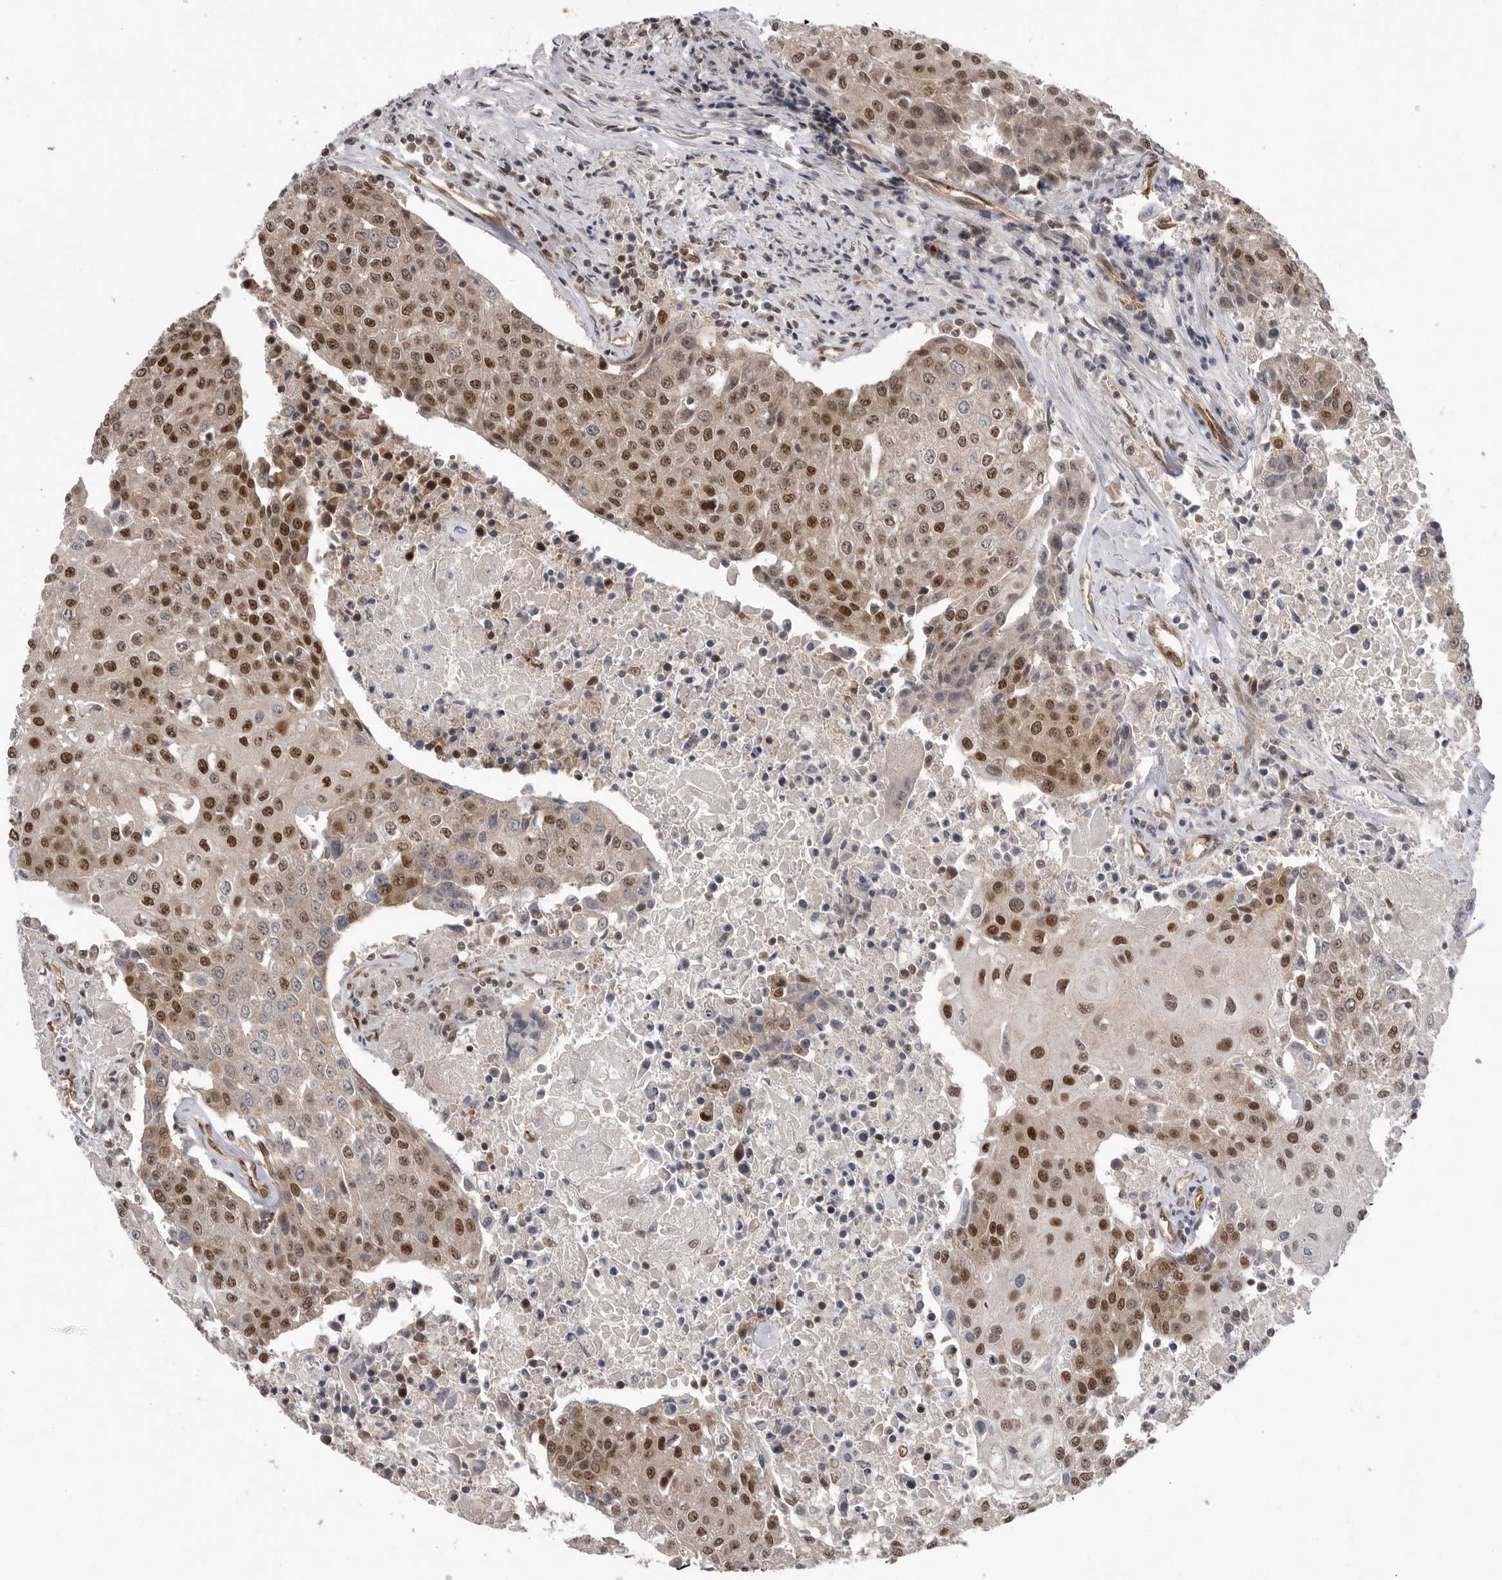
{"staining": {"intensity": "moderate", "quantity": ">75%", "location": "nuclear"}, "tissue": "urothelial cancer", "cell_type": "Tumor cells", "image_type": "cancer", "snomed": [{"axis": "morphology", "description": "Urothelial carcinoma, High grade"}, {"axis": "topography", "description": "Urinary bladder"}], "caption": "Urothelial carcinoma (high-grade) was stained to show a protein in brown. There is medium levels of moderate nuclear positivity in approximately >75% of tumor cells.", "gene": "PPP1R8", "patient": {"sex": "female", "age": 85}}